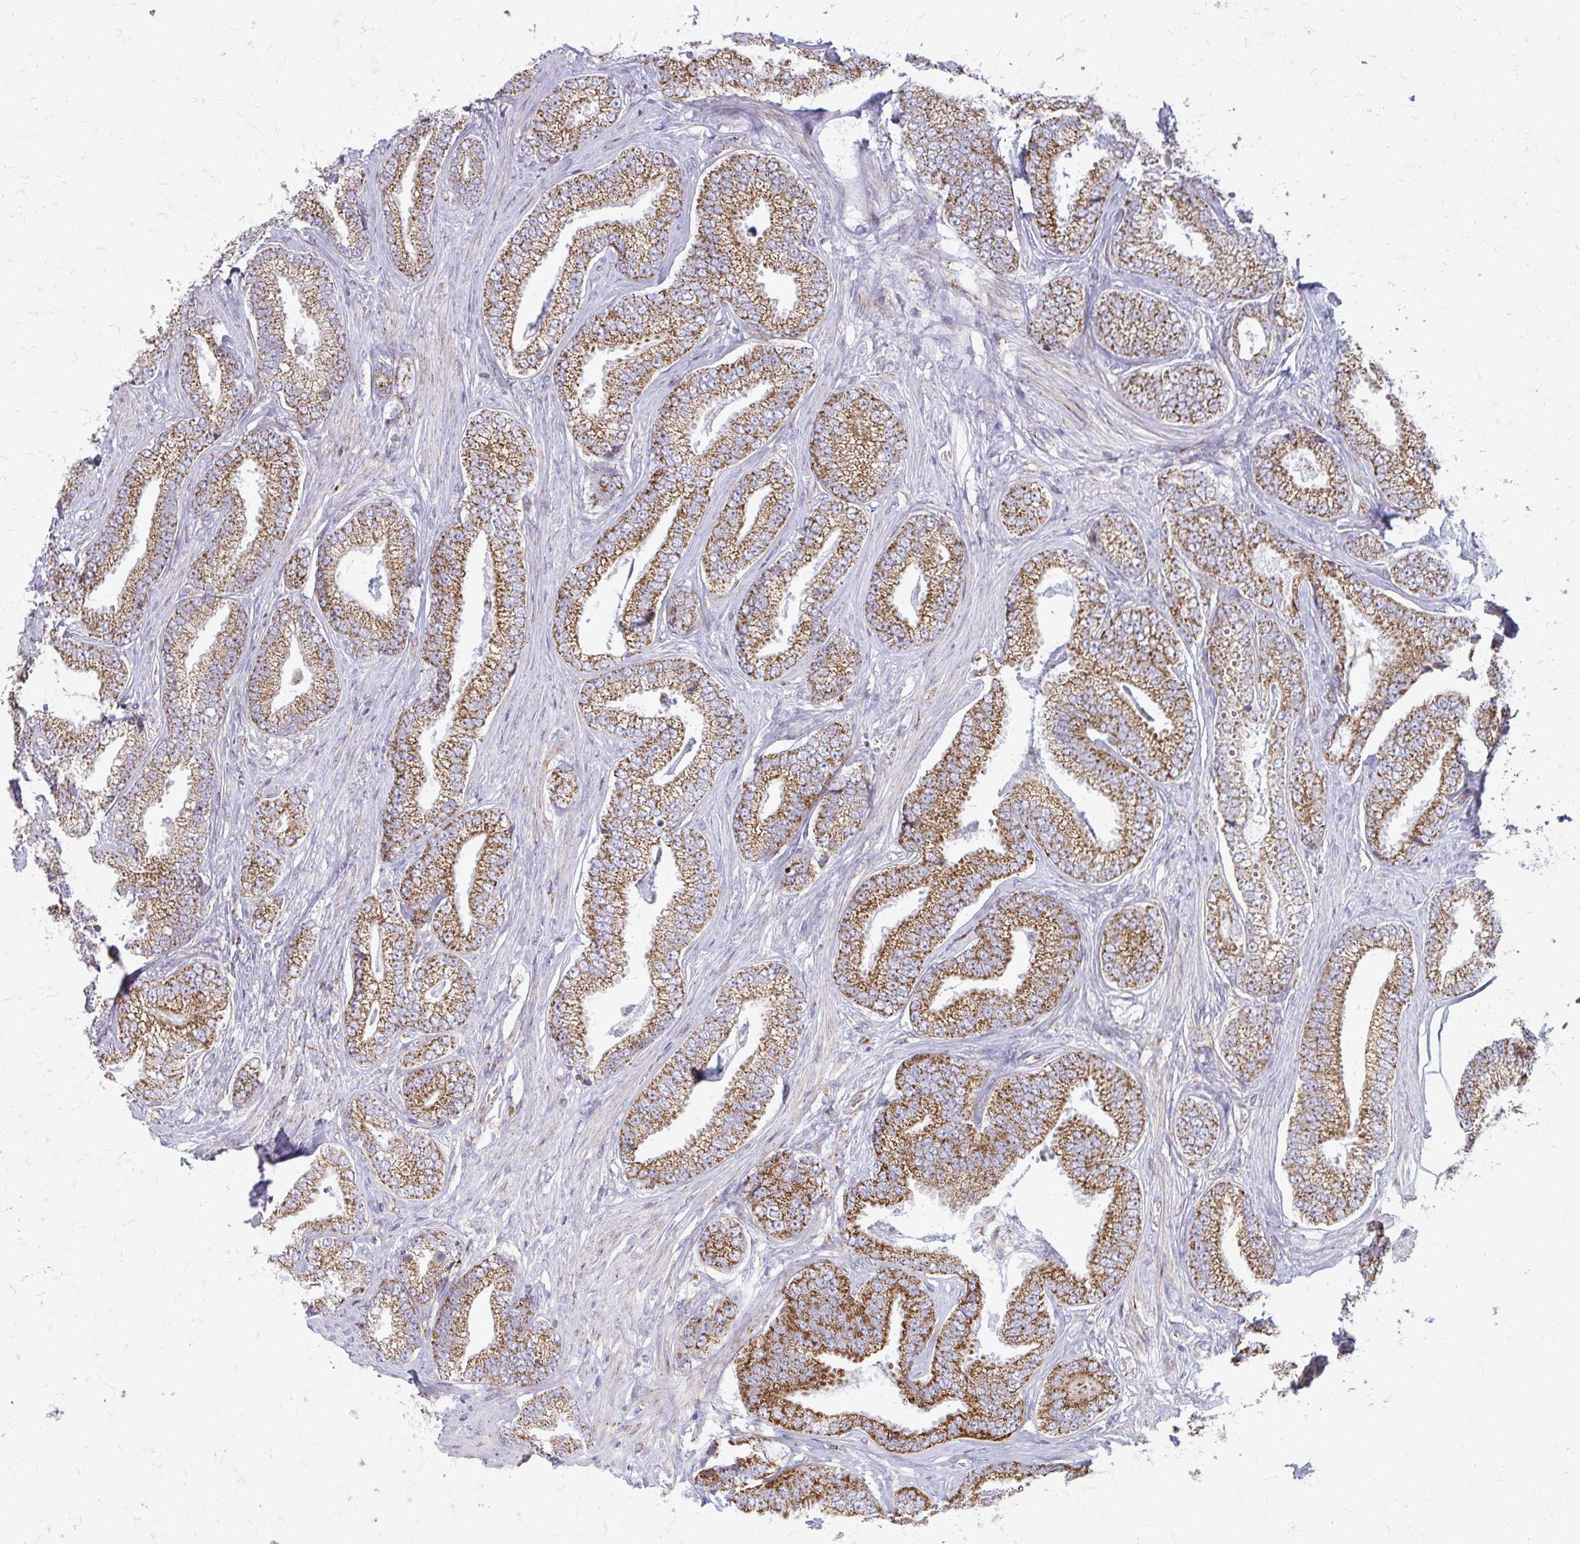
{"staining": {"intensity": "moderate", "quantity": ">75%", "location": "cytoplasmic/membranous"}, "tissue": "prostate cancer", "cell_type": "Tumor cells", "image_type": "cancer", "snomed": [{"axis": "morphology", "description": "Adenocarcinoma, Low grade"}, {"axis": "topography", "description": "Prostate"}], "caption": "Protein positivity by immunohistochemistry (IHC) shows moderate cytoplasmic/membranous expression in approximately >75% of tumor cells in prostate cancer. The staining was performed using DAB, with brown indicating positive protein expression. Nuclei are stained blue with hematoxylin.", "gene": "IFIT1", "patient": {"sex": "male", "age": 63}}